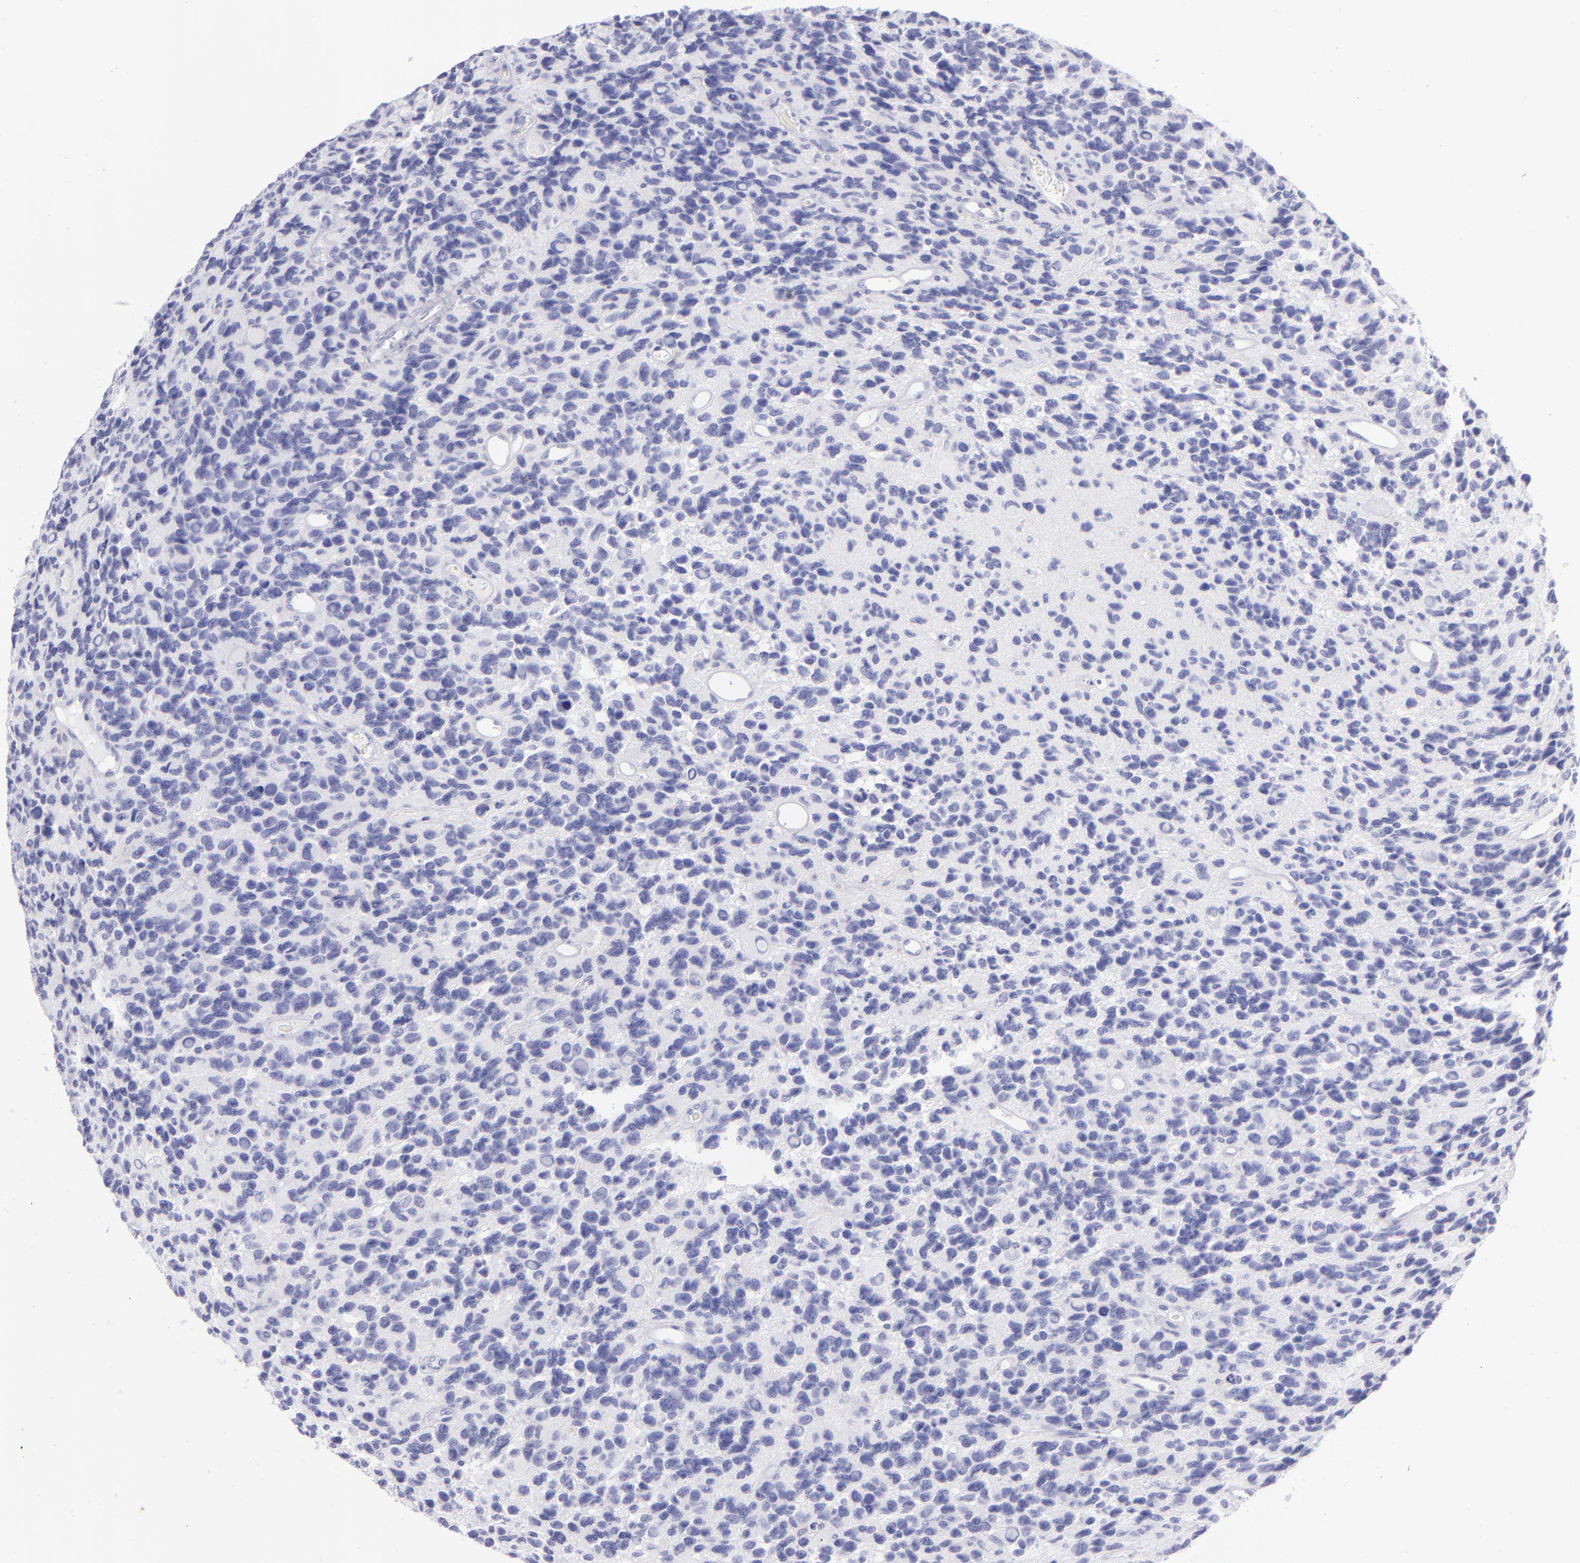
{"staining": {"intensity": "negative", "quantity": "none", "location": "none"}, "tissue": "glioma", "cell_type": "Tumor cells", "image_type": "cancer", "snomed": [{"axis": "morphology", "description": "Glioma, malignant, High grade"}, {"axis": "topography", "description": "Brain"}], "caption": "Glioma was stained to show a protein in brown. There is no significant staining in tumor cells.", "gene": "CD69", "patient": {"sex": "male", "age": 77}}